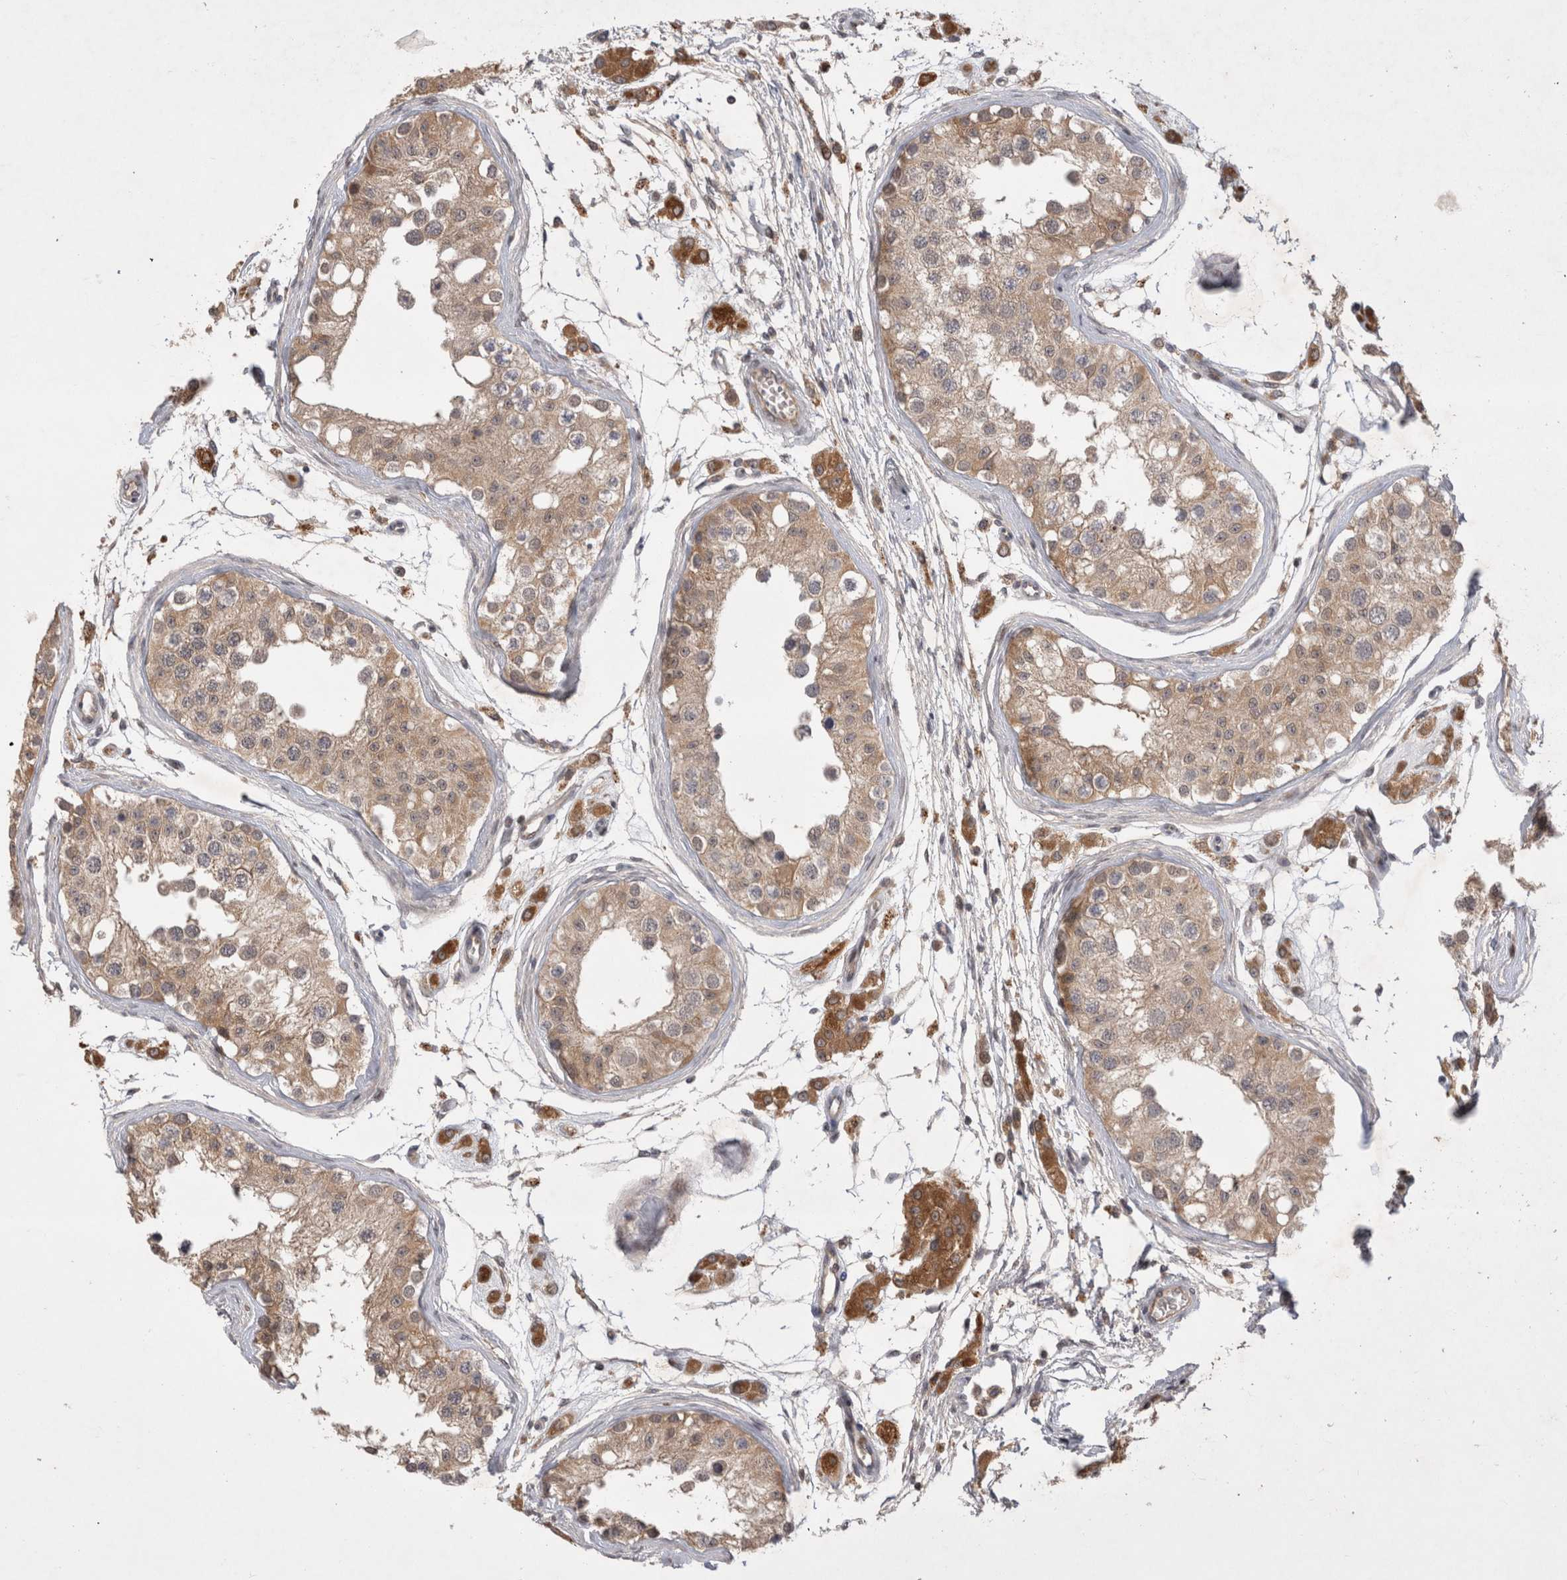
{"staining": {"intensity": "moderate", "quantity": ">75%", "location": "cytoplasmic/membranous"}, "tissue": "testis", "cell_type": "Cells in seminiferous ducts", "image_type": "normal", "snomed": [{"axis": "morphology", "description": "Normal tissue, NOS"}, {"axis": "morphology", "description": "Adenocarcinoma, metastatic, NOS"}, {"axis": "topography", "description": "Testis"}], "caption": "Immunohistochemistry image of normal testis stained for a protein (brown), which displays medium levels of moderate cytoplasmic/membranous positivity in about >75% of cells in seminiferous ducts.", "gene": "PLEKHM1", "patient": {"sex": "male", "age": 26}}